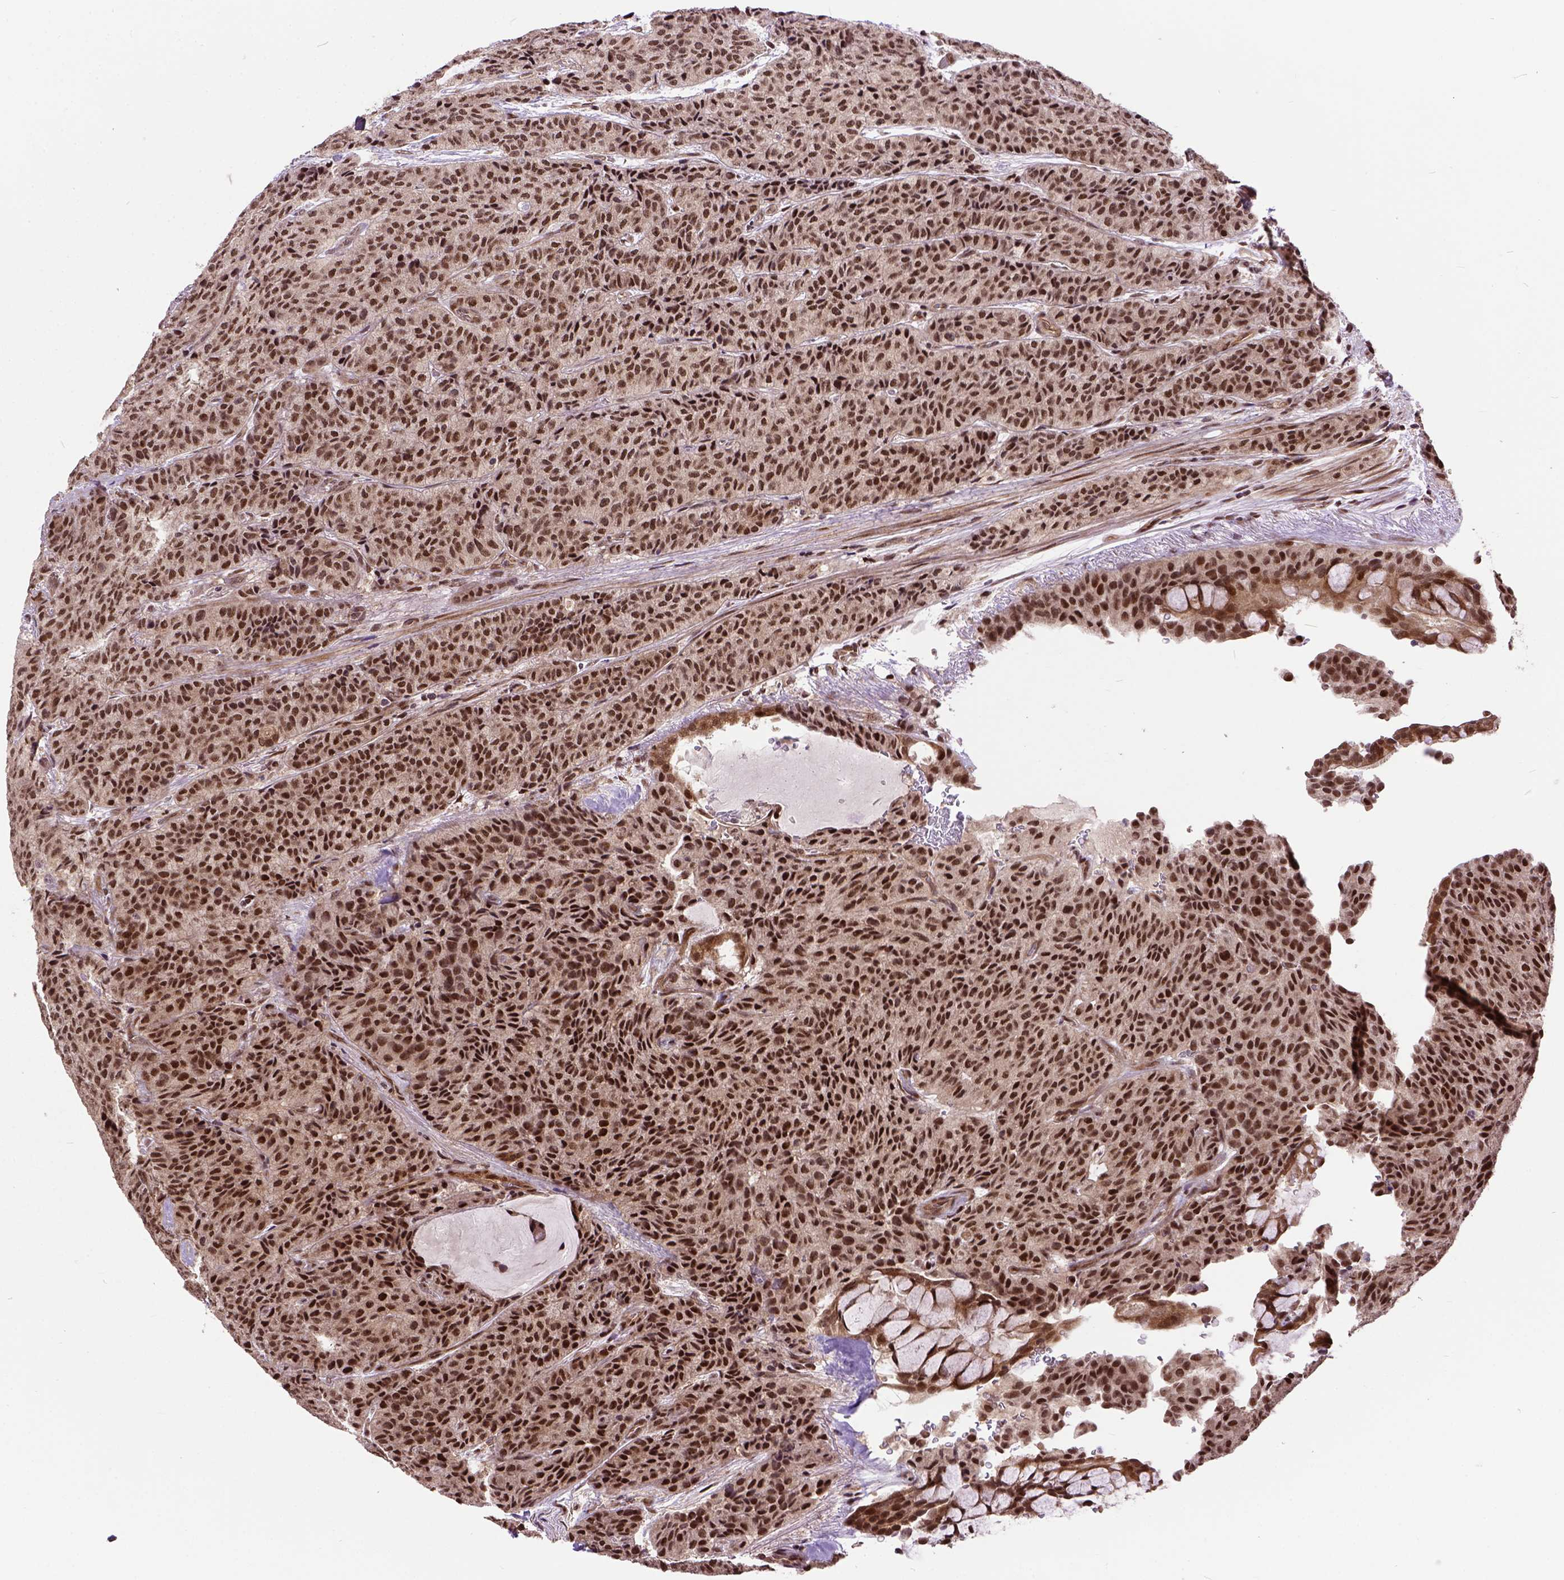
{"staining": {"intensity": "strong", "quantity": ">75%", "location": "nuclear"}, "tissue": "carcinoid", "cell_type": "Tumor cells", "image_type": "cancer", "snomed": [{"axis": "morphology", "description": "Carcinoid, malignant, NOS"}, {"axis": "topography", "description": "Lung"}], "caption": "An image of human carcinoid stained for a protein displays strong nuclear brown staining in tumor cells.", "gene": "ZNF630", "patient": {"sex": "male", "age": 71}}